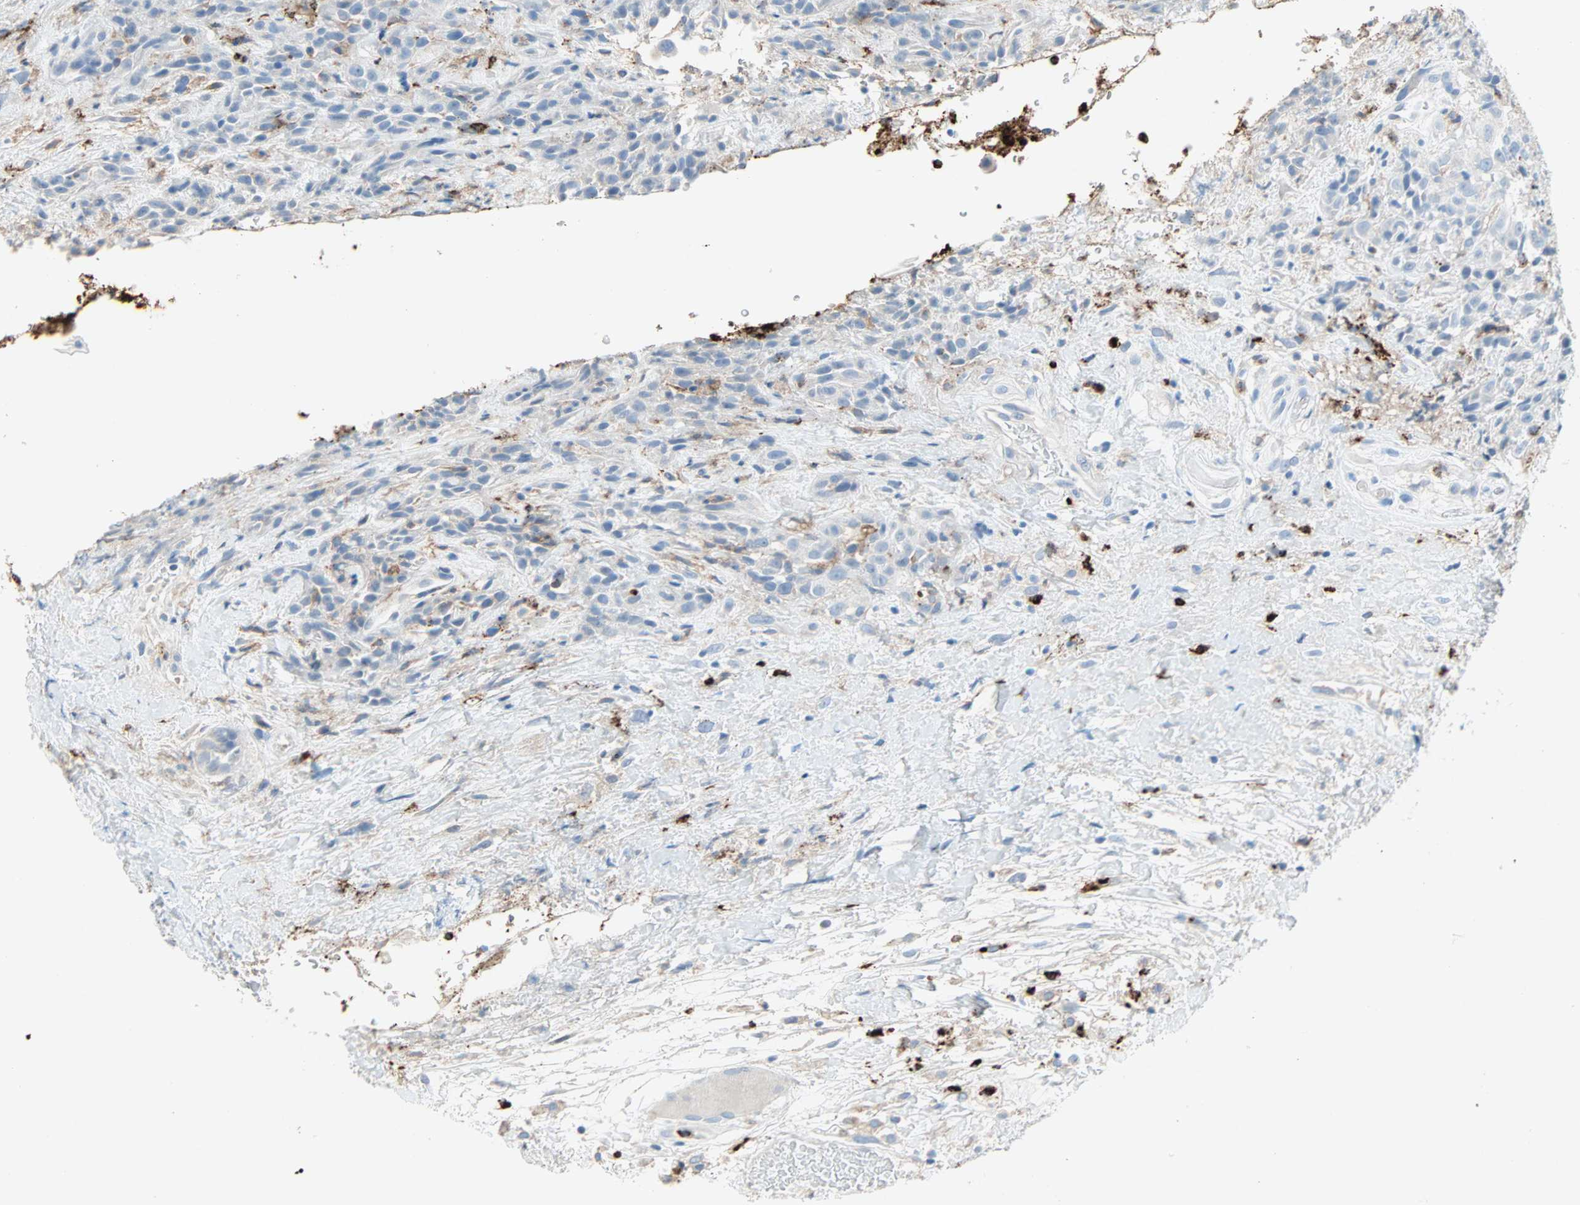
{"staining": {"intensity": "weak", "quantity": "<25%", "location": "cytoplasmic/membranous"}, "tissue": "head and neck cancer", "cell_type": "Tumor cells", "image_type": "cancer", "snomed": [{"axis": "morphology", "description": "Normal tissue, NOS"}, {"axis": "morphology", "description": "Squamous cell carcinoma, NOS"}, {"axis": "topography", "description": "Cartilage tissue"}, {"axis": "topography", "description": "Head-Neck"}], "caption": "Head and neck cancer (squamous cell carcinoma) stained for a protein using IHC displays no expression tumor cells.", "gene": "CLEC4A", "patient": {"sex": "male", "age": 62}}